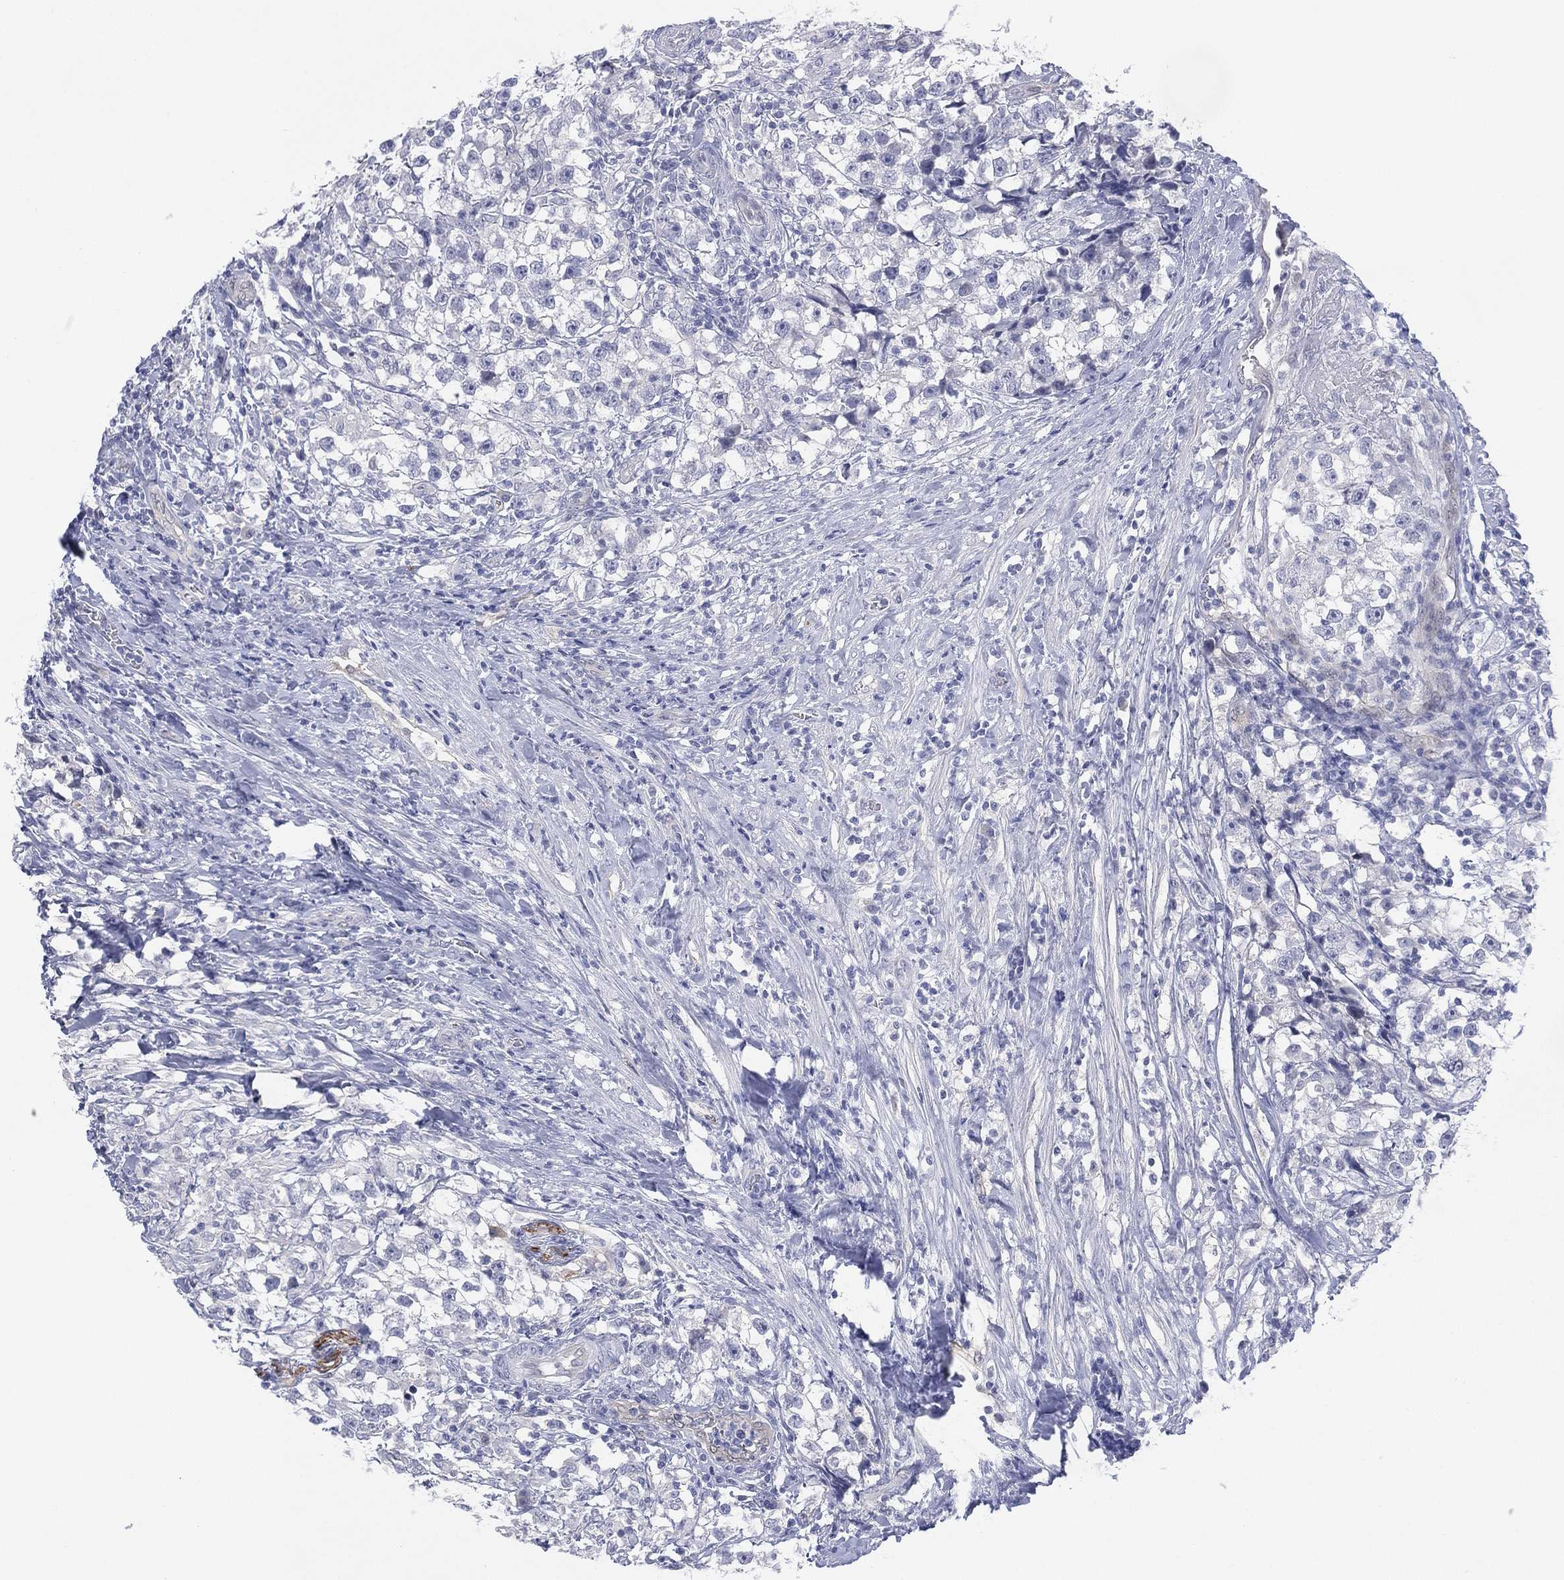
{"staining": {"intensity": "negative", "quantity": "none", "location": "none"}, "tissue": "testis cancer", "cell_type": "Tumor cells", "image_type": "cancer", "snomed": [{"axis": "morphology", "description": "Seminoma, NOS"}, {"axis": "topography", "description": "Testis"}], "caption": "High magnification brightfield microscopy of testis seminoma stained with DAB (brown) and counterstained with hematoxylin (blue): tumor cells show no significant expression. Nuclei are stained in blue.", "gene": "DDAH1", "patient": {"sex": "male", "age": 46}}